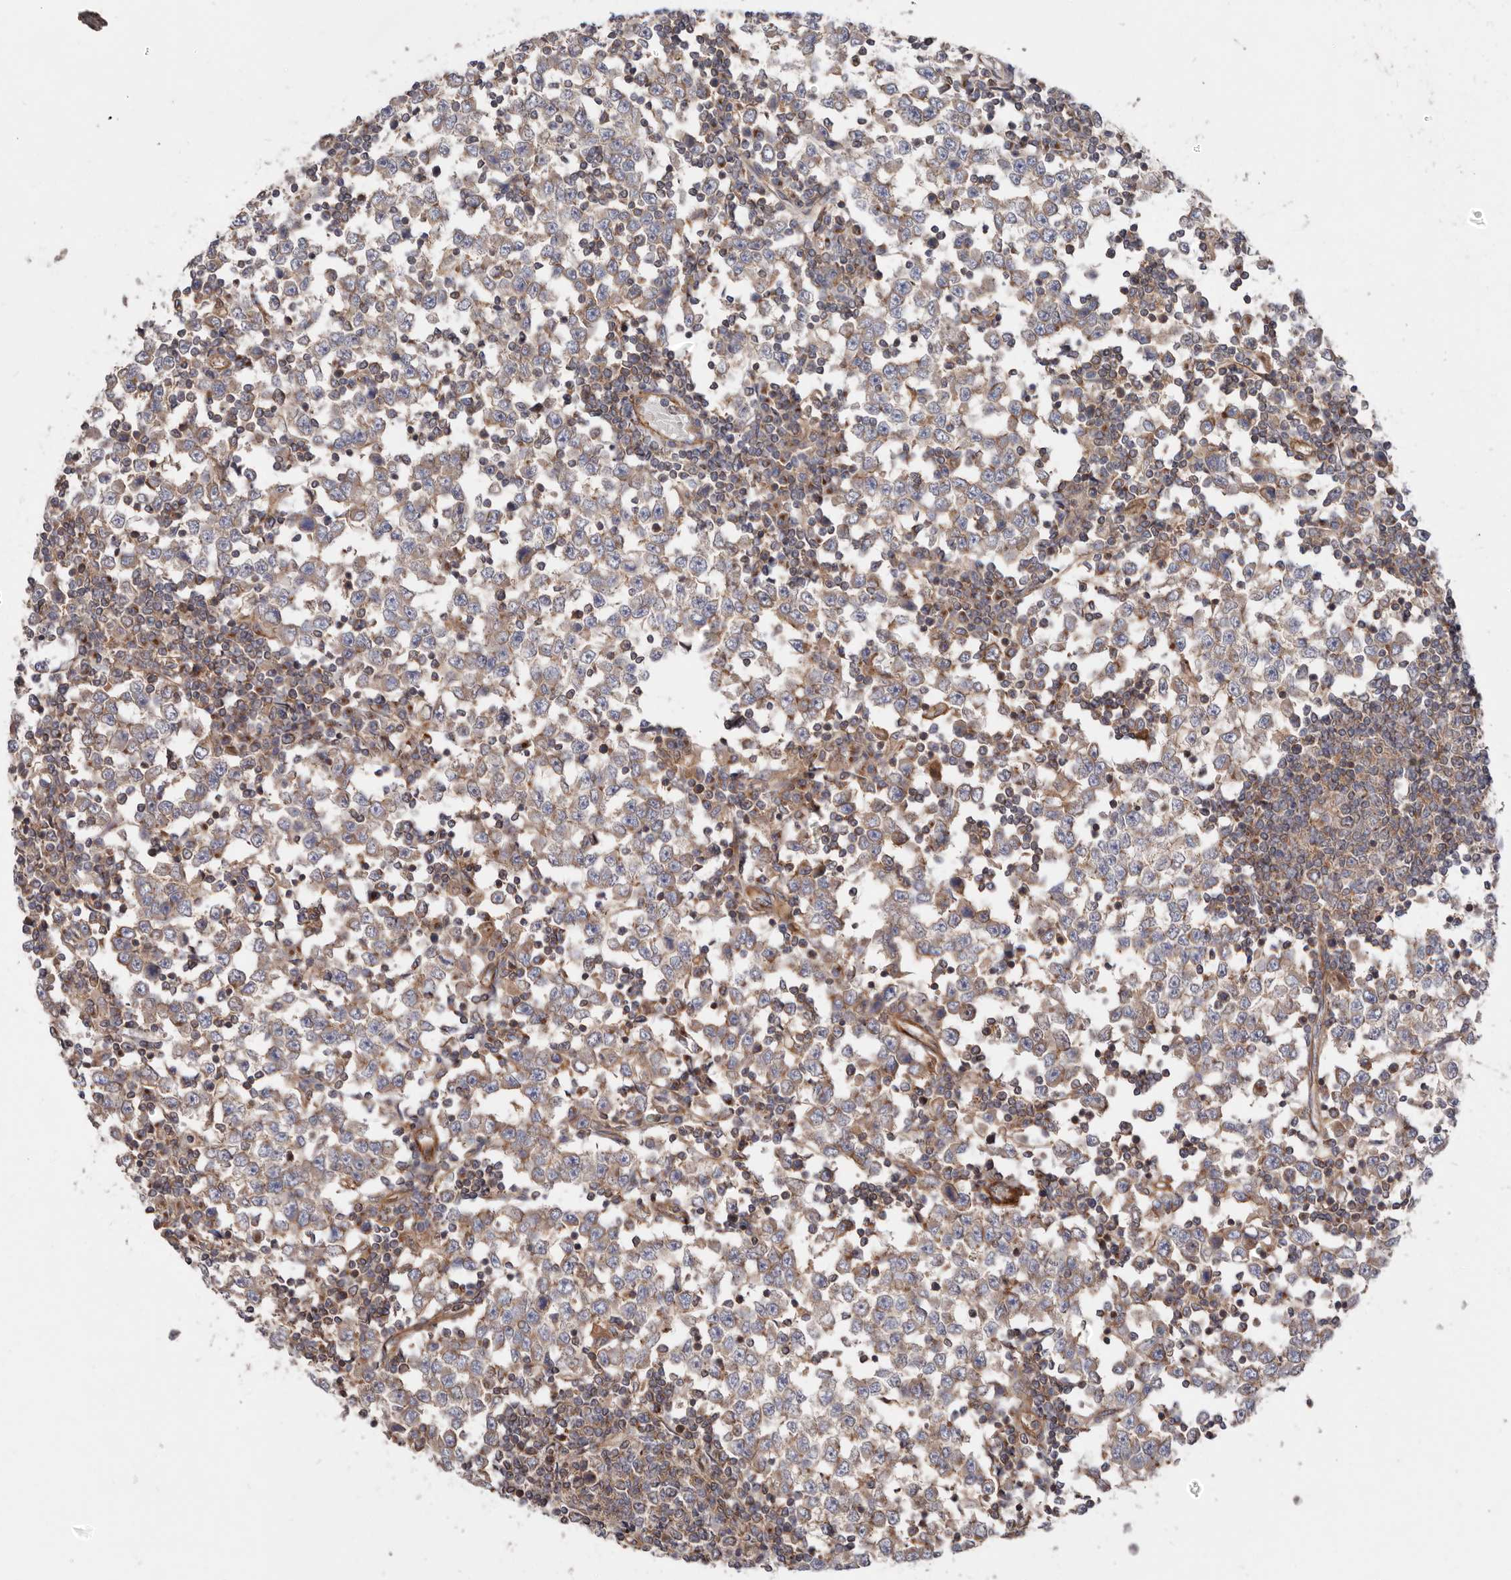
{"staining": {"intensity": "moderate", "quantity": "25%-75%", "location": "cytoplasmic/membranous"}, "tissue": "testis cancer", "cell_type": "Tumor cells", "image_type": "cancer", "snomed": [{"axis": "morphology", "description": "Seminoma, NOS"}, {"axis": "topography", "description": "Testis"}], "caption": "The immunohistochemical stain shows moderate cytoplasmic/membranous staining in tumor cells of testis cancer tissue.", "gene": "TMC7", "patient": {"sex": "male", "age": 65}}